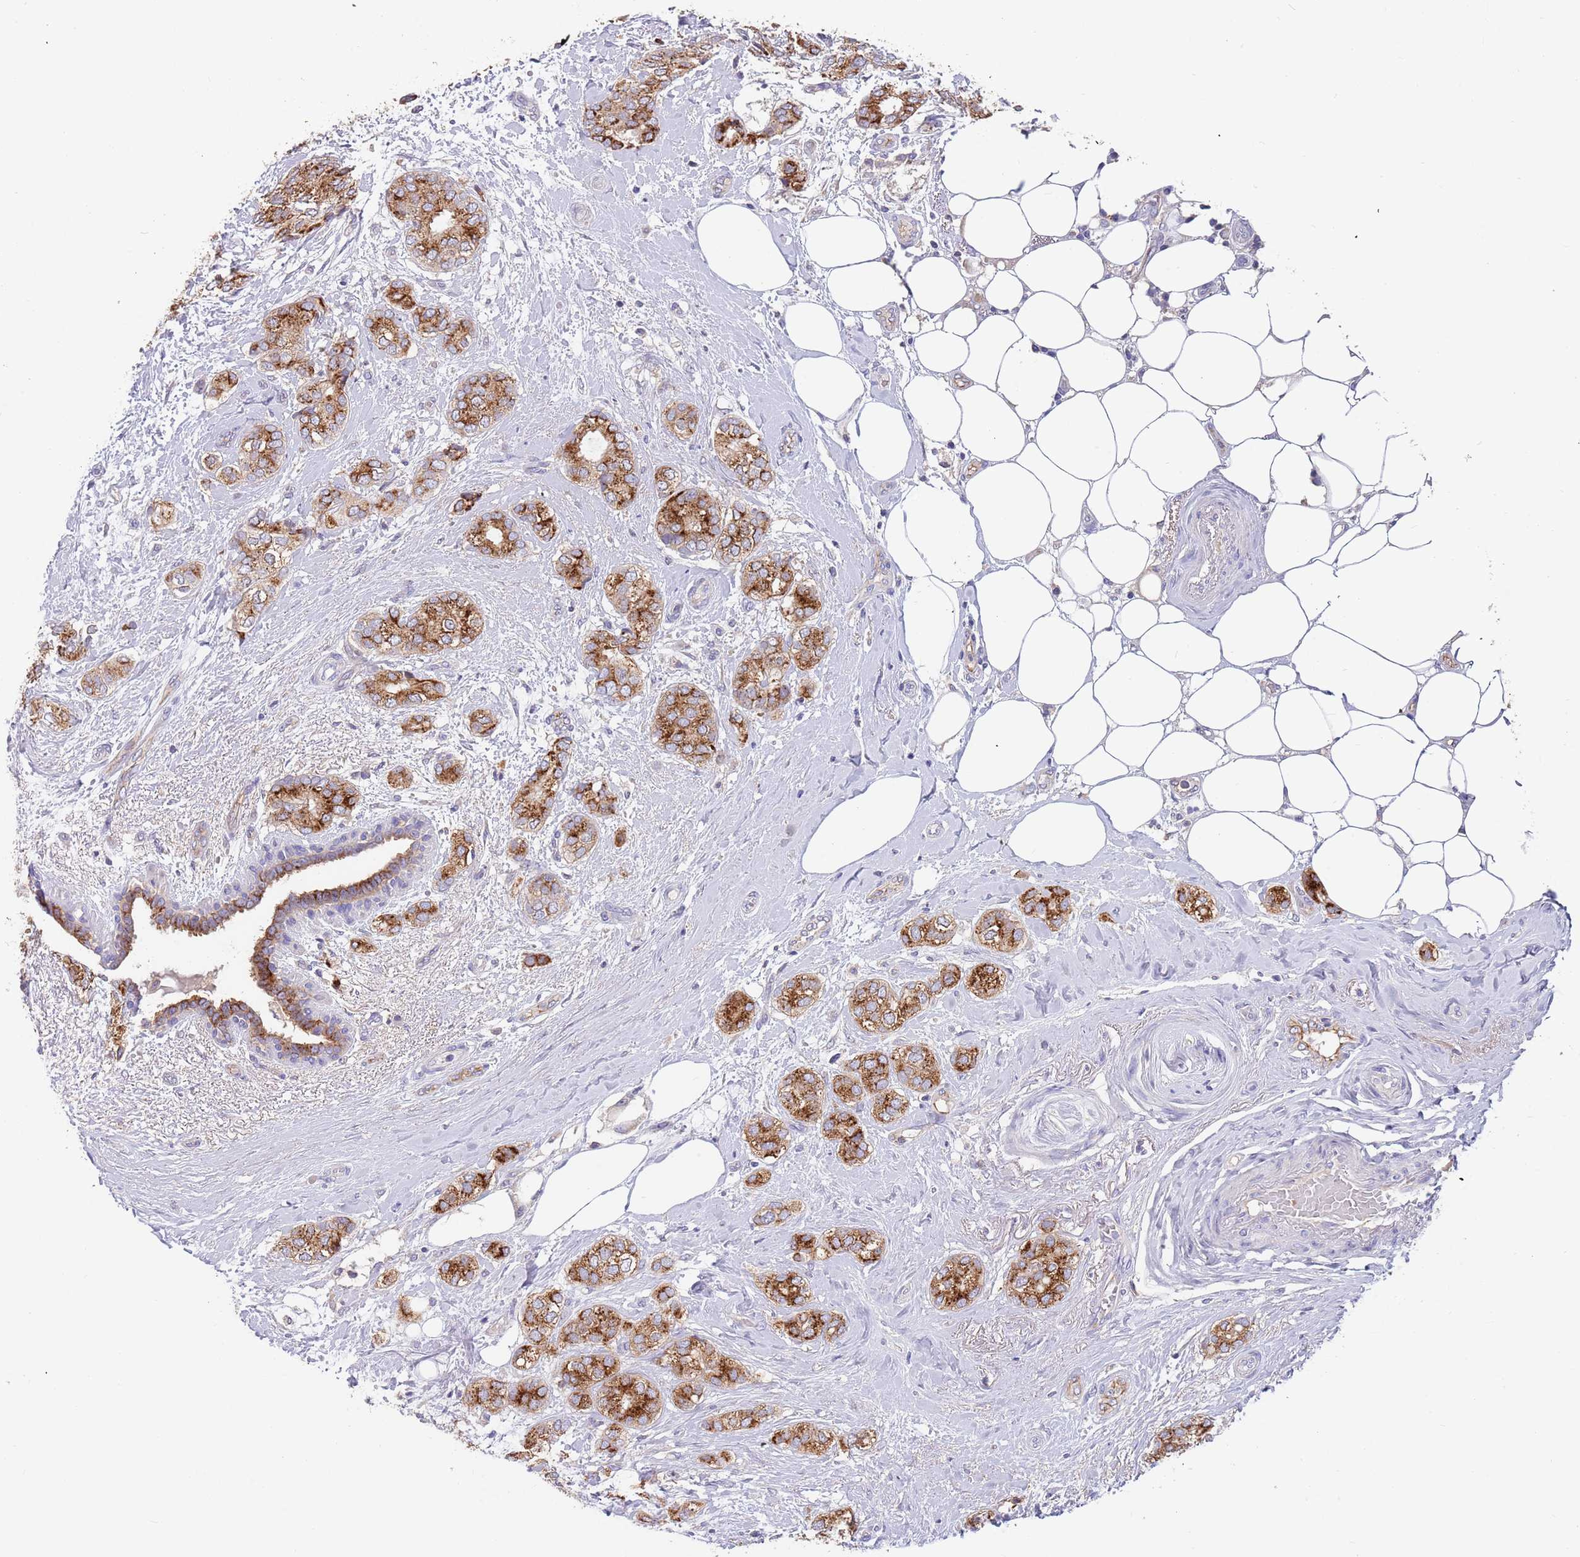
{"staining": {"intensity": "strong", "quantity": ">75%", "location": "cytoplasmic/membranous"}, "tissue": "breast cancer", "cell_type": "Tumor cells", "image_type": "cancer", "snomed": [{"axis": "morphology", "description": "Duct carcinoma"}, {"axis": "topography", "description": "Breast"}], "caption": "Breast cancer (intraductal carcinoma) tissue displays strong cytoplasmic/membranous expression in about >75% of tumor cells", "gene": "BORCS5", "patient": {"sex": "female", "age": 73}}